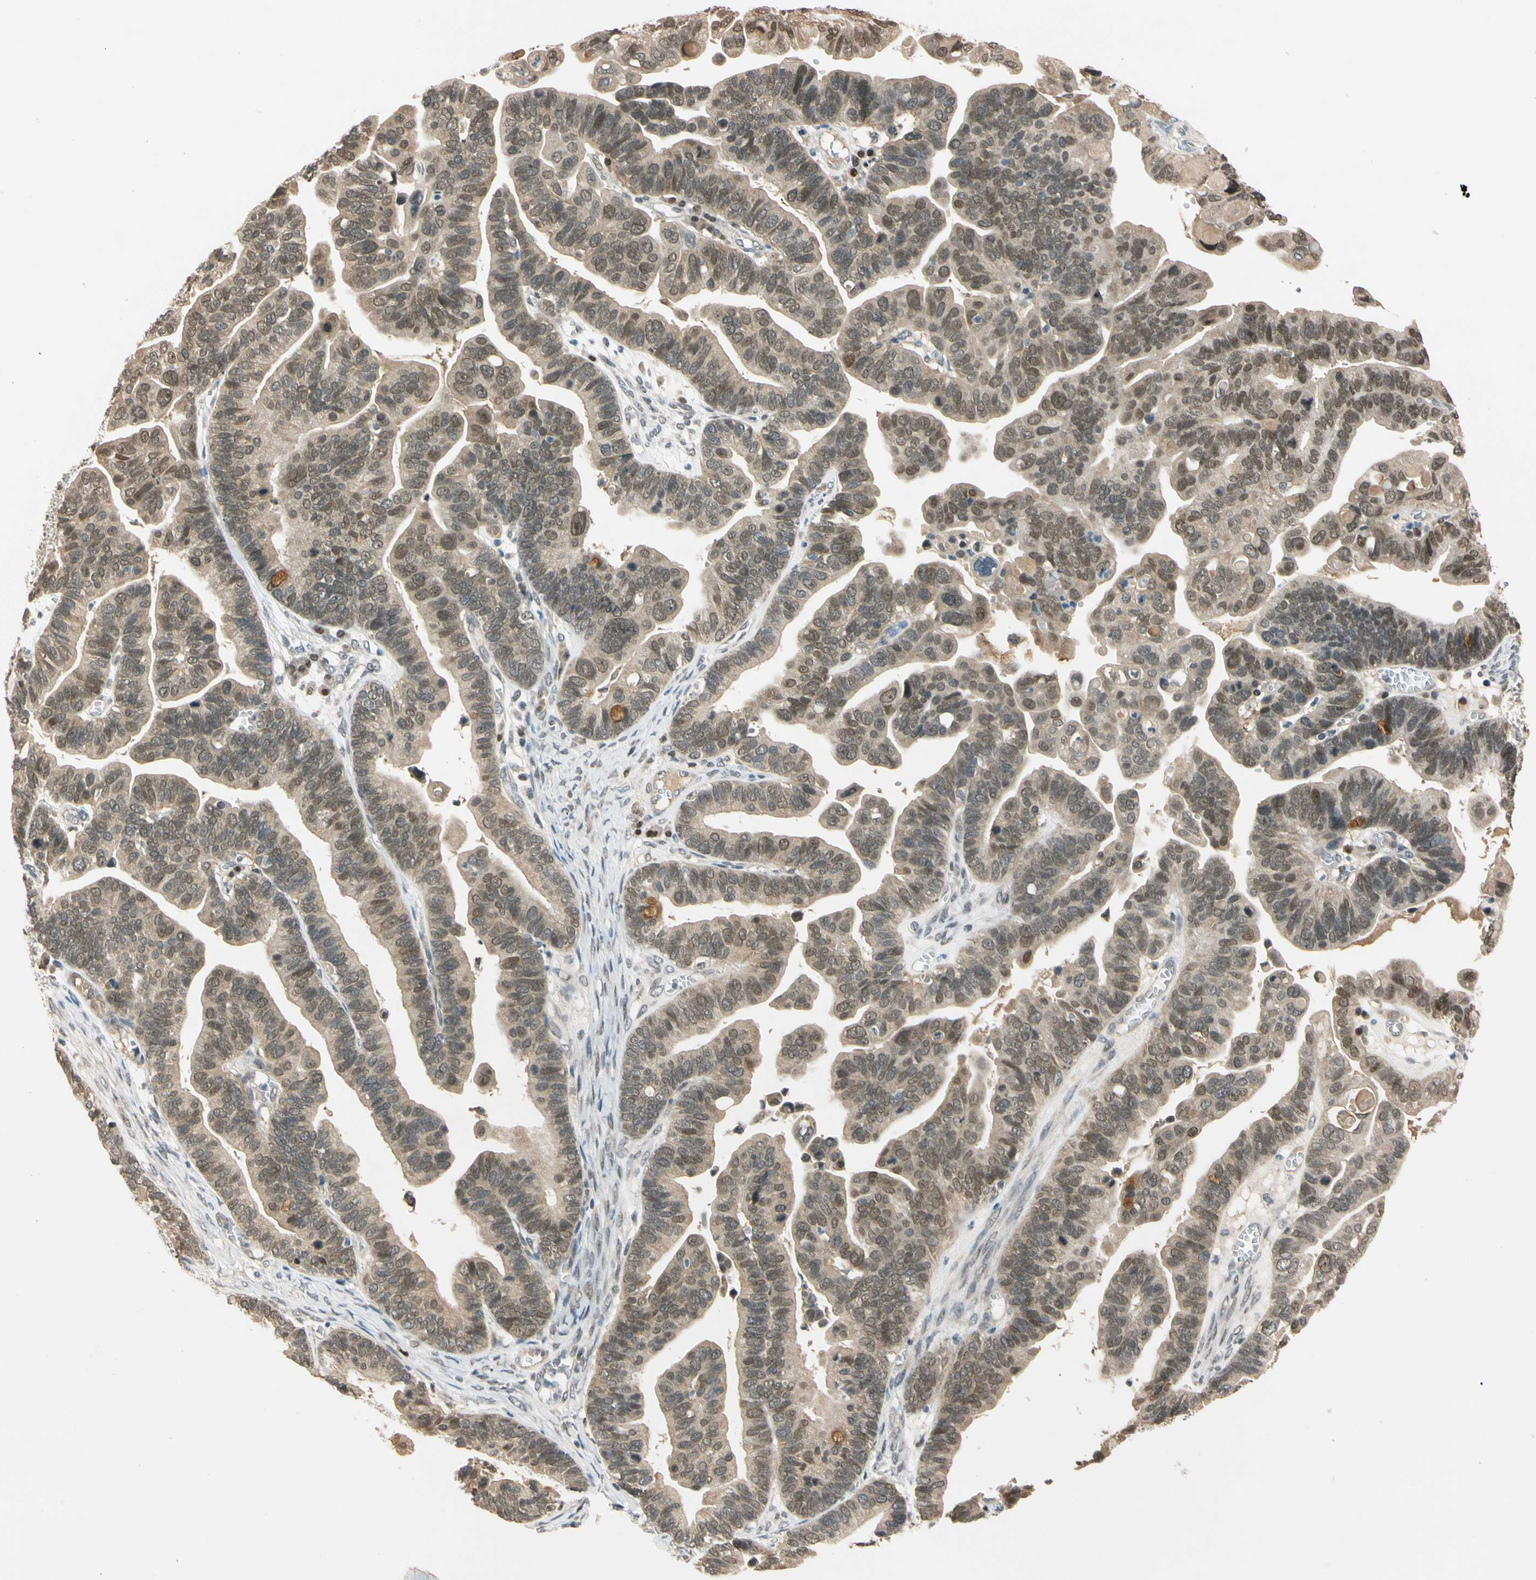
{"staining": {"intensity": "moderate", "quantity": ">75%", "location": "cytoplasmic/membranous,nuclear"}, "tissue": "ovarian cancer", "cell_type": "Tumor cells", "image_type": "cancer", "snomed": [{"axis": "morphology", "description": "Cystadenocarcinoma, serous, NOS"}, {"axis": "topography", "description": "Ovary"}], "caption": "Tumor cells exhibit moderate cytoplasmic/membranous and nuclear expression in about >75% of cells in ovarian cancer. The staining was performed using DAB to visualize the protein expression in brown, while the nuclei were stained in blue with hematoxylin (Magnification: 20x).", "gene": "RIOX2", "patient": {"sex": "female", "age": 56}}